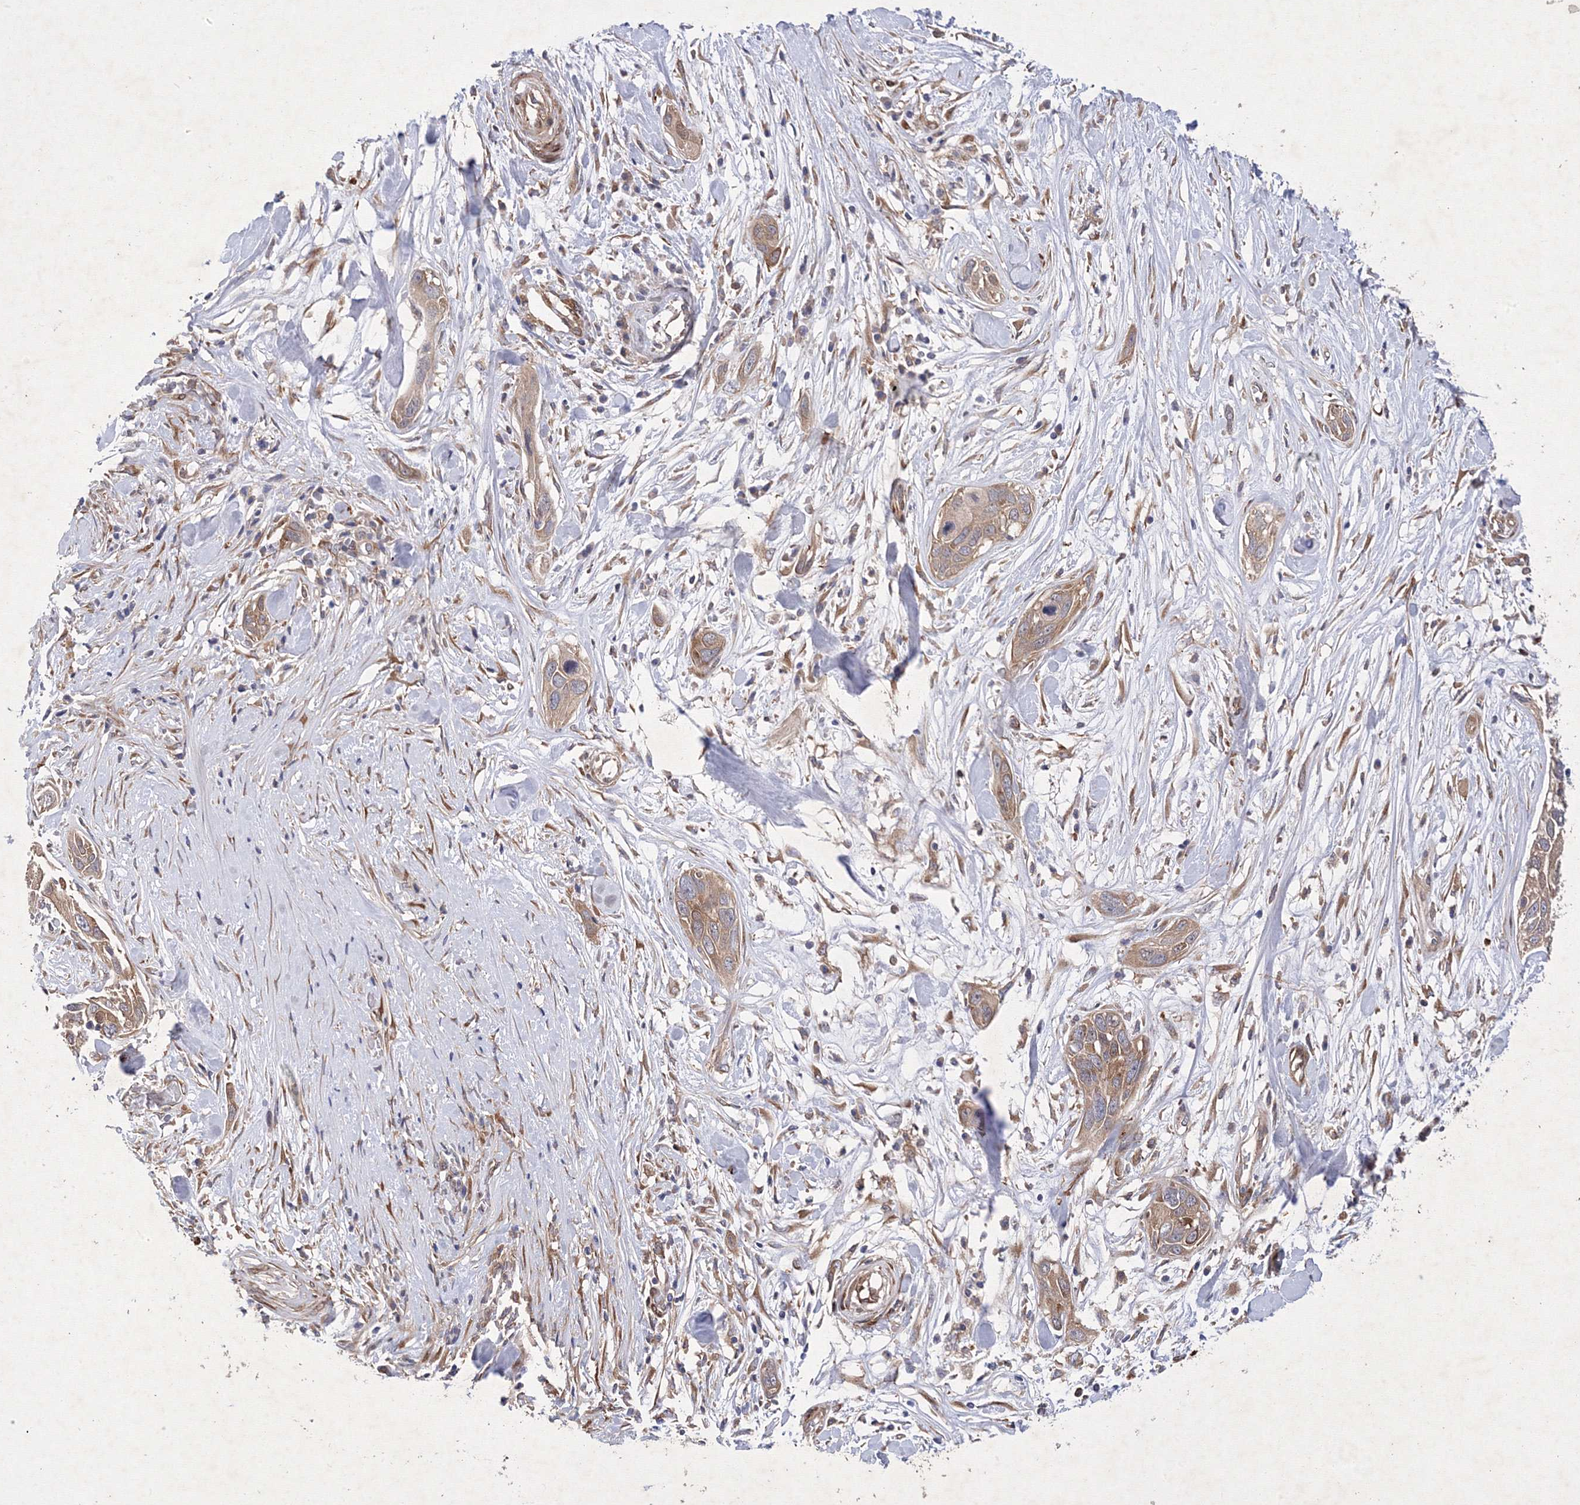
{"staining": {"intensity": "moderate", "quantity": ">75%", "location": "cytoplasmic/membranous"}, "tissue": "pancreatic cancer", "cell_type": "Tumor cells", "image_type": "cancer", "snomed": [{"axis": "morphology", "description": "Adenocarcinoma, NOS"}, {"axis": "topography", "description": "Pancreas"}], "caption": "DAB immunohistochemical staining of adenocarcinoma (pancreatic) exhibits moderate cytoplasmic/membranous protein positivity in about >75% of tumor cells. The protein of interest is stained brown, and the nuclei are stained in blue (DAB IHC with brightfield microscopy, high magnification).", "gene": "SNX18", "patient": {"sex": "female", "age": 60}}